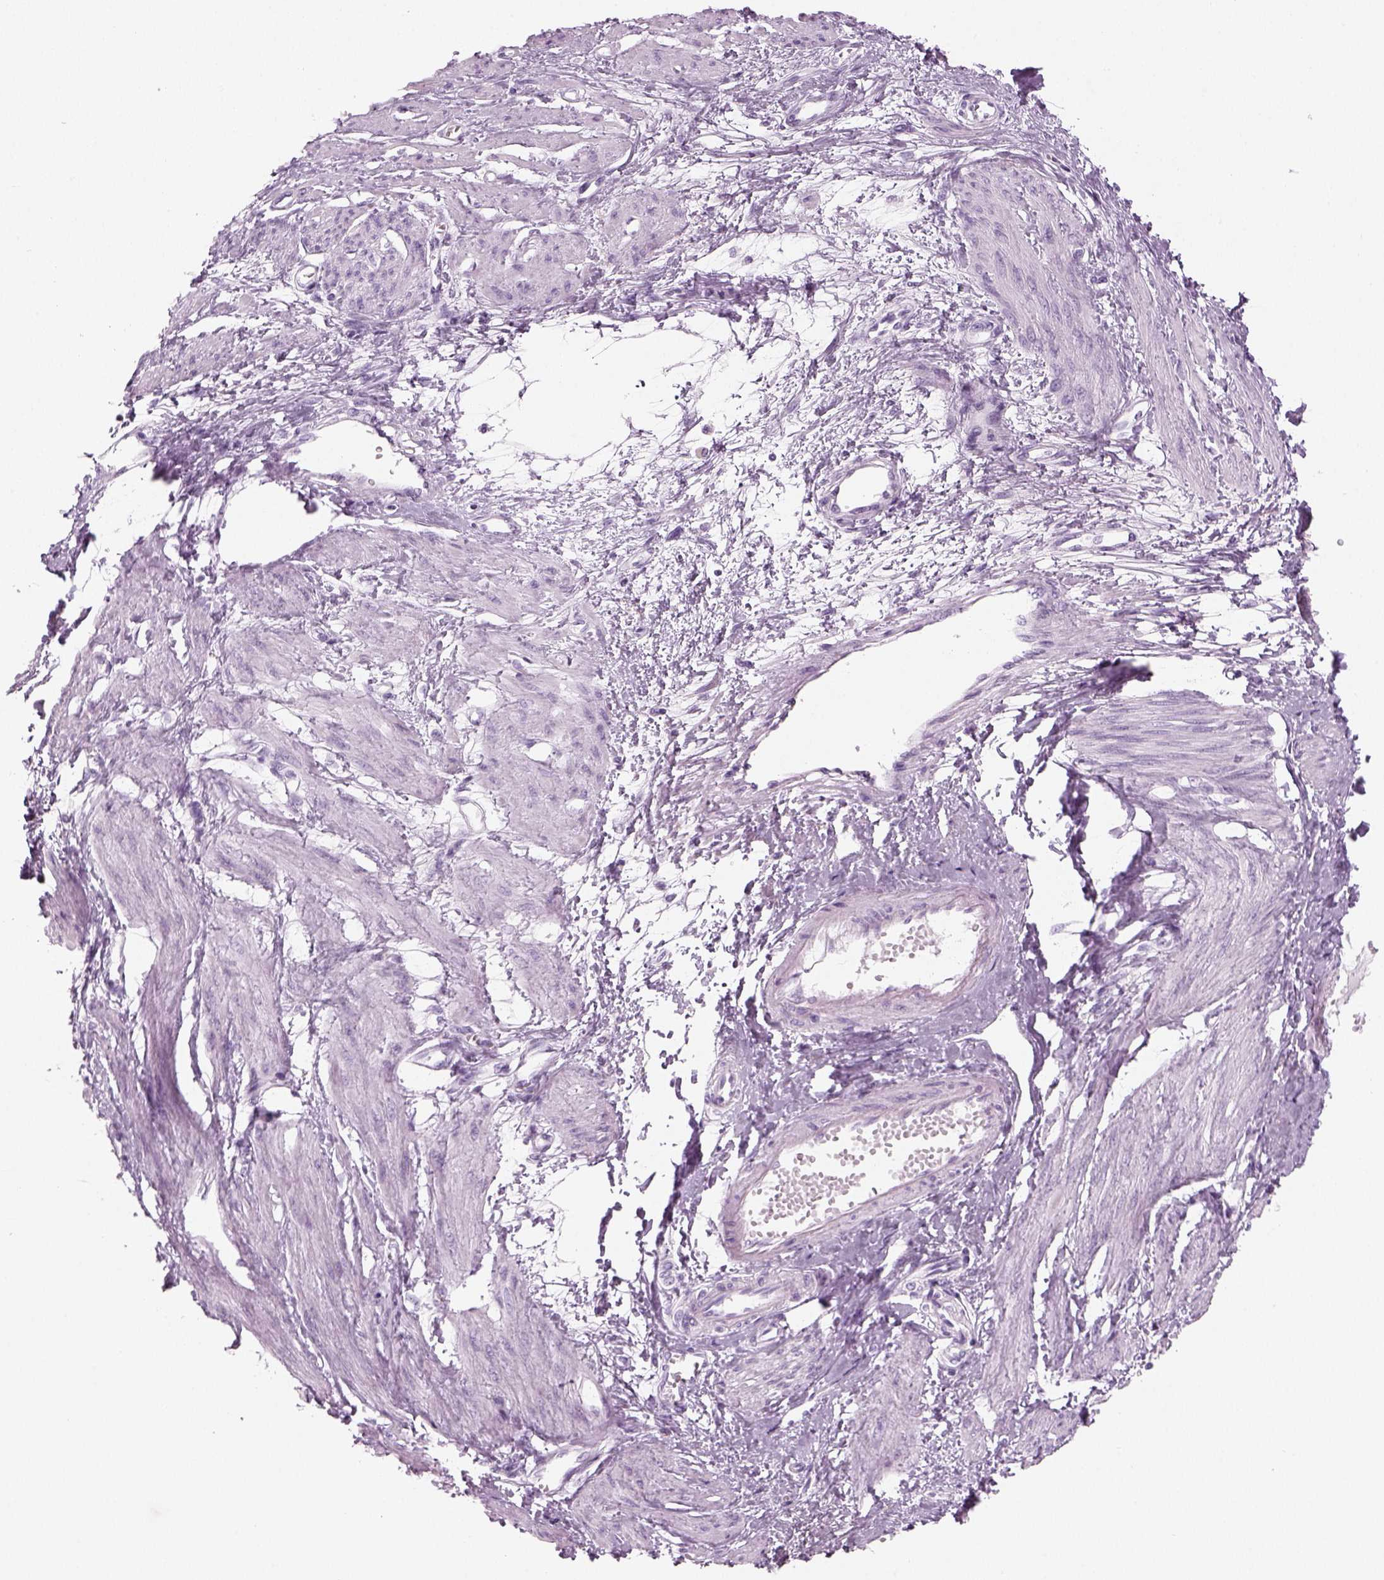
{"staining": {"intensity": "negative", "quantity": "none", "location": "none"}, "tissue": "smooth muscle", "cell_type": "Smooth muscle cells", "image_type": "normal", "snomed": [{"axis": "morphology", "description": "Normal tissue, NOS"}, {"axis": "topography", "description": "Smooth muscle"}, {"axis": "topography", "description": "Uterus"}], "caption": "DAB (3,3'-diaminobenzidine) immunohistochemical staining of benign human smooth muscle displays no significant staining in smooth muscle cells.", "gene": "SAG", "patient": {"sex": "female", "age": 39}}